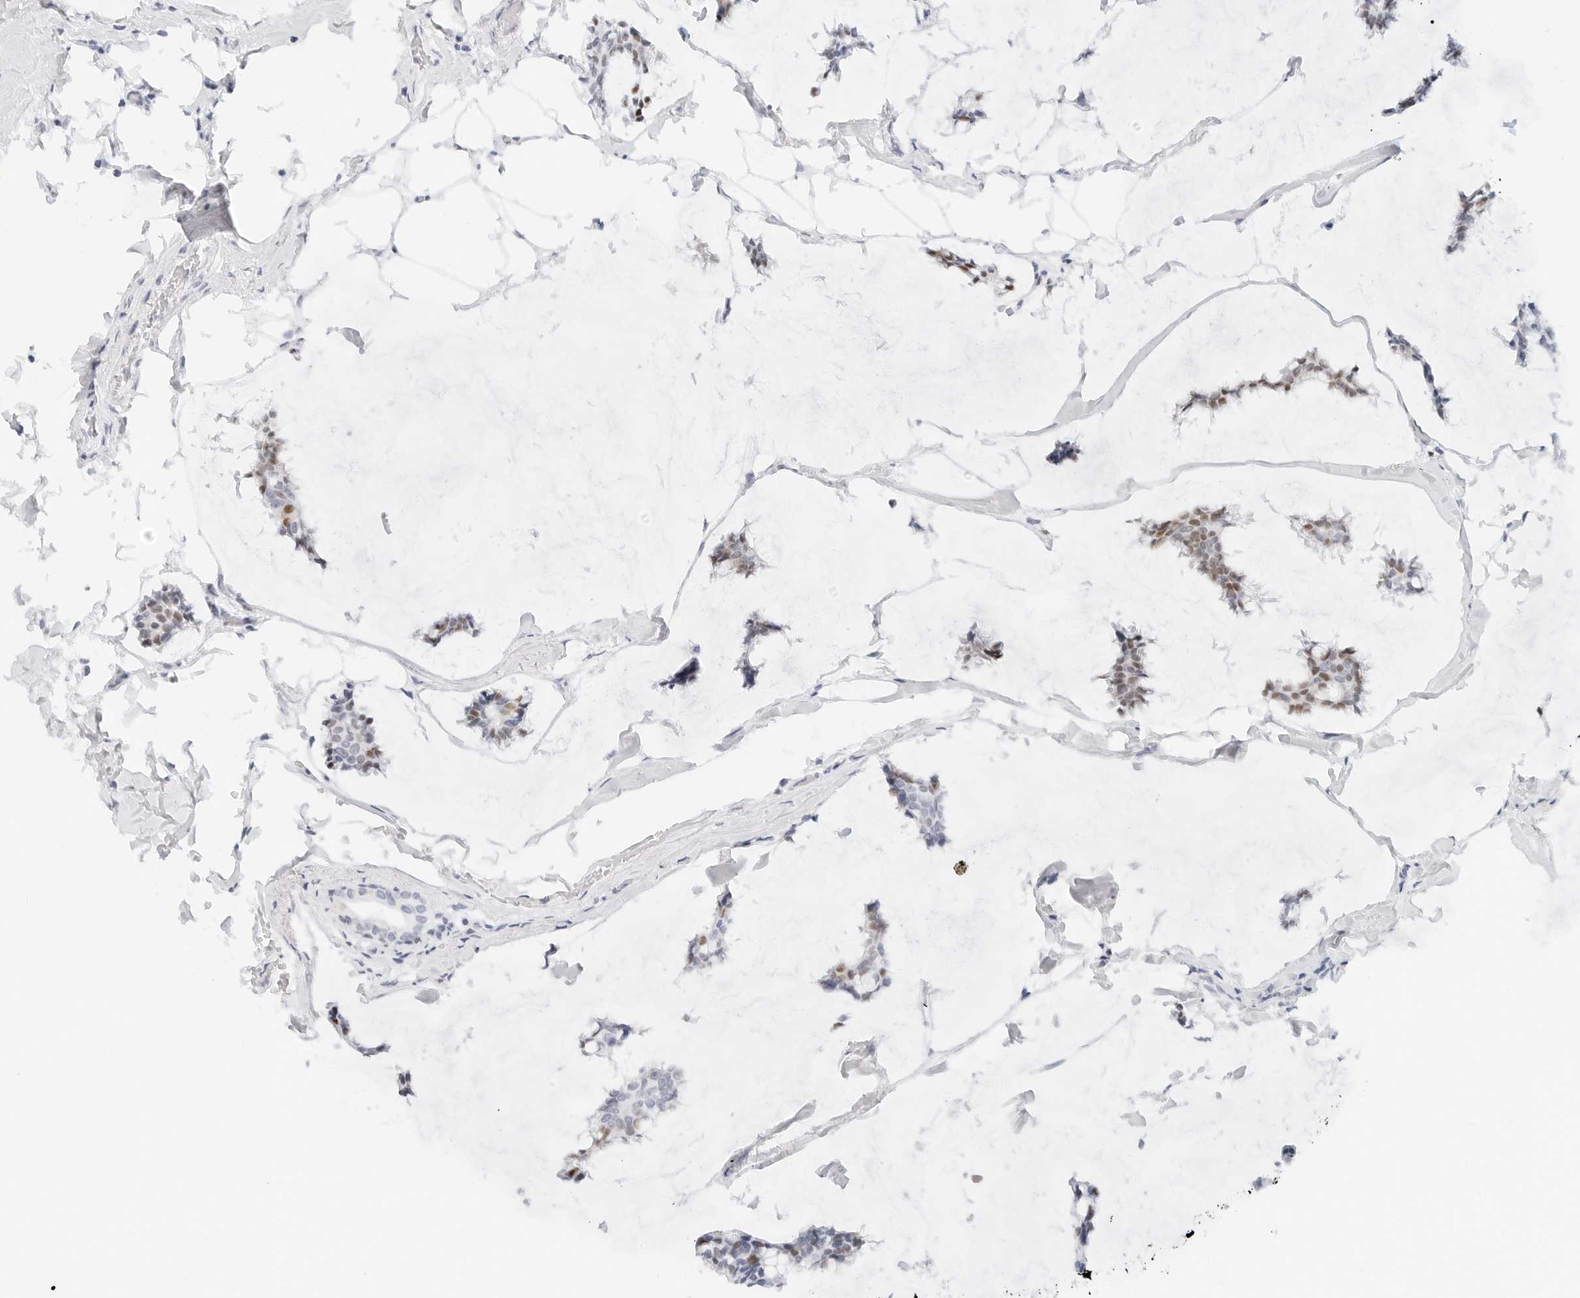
{"staining": {"intensity": "moderate", "quantity": "25%-75%", "location": "nuclear"}, "tissue": "breast cancer", "cell_type": "Tumor cells", "image_type": "cancer", "snomed": [{"axis": "morphology", "description": "Duct carcinoma"}, {"axis": "topography", "description": "Breast"}], "caption": "Protein expression analysis of human breast cancer reveals moderate nuclear positivity in about 25%-75% of tumor cells.", "gene": "NTMT2", "patient": {"sex": "female", "age": 93}}